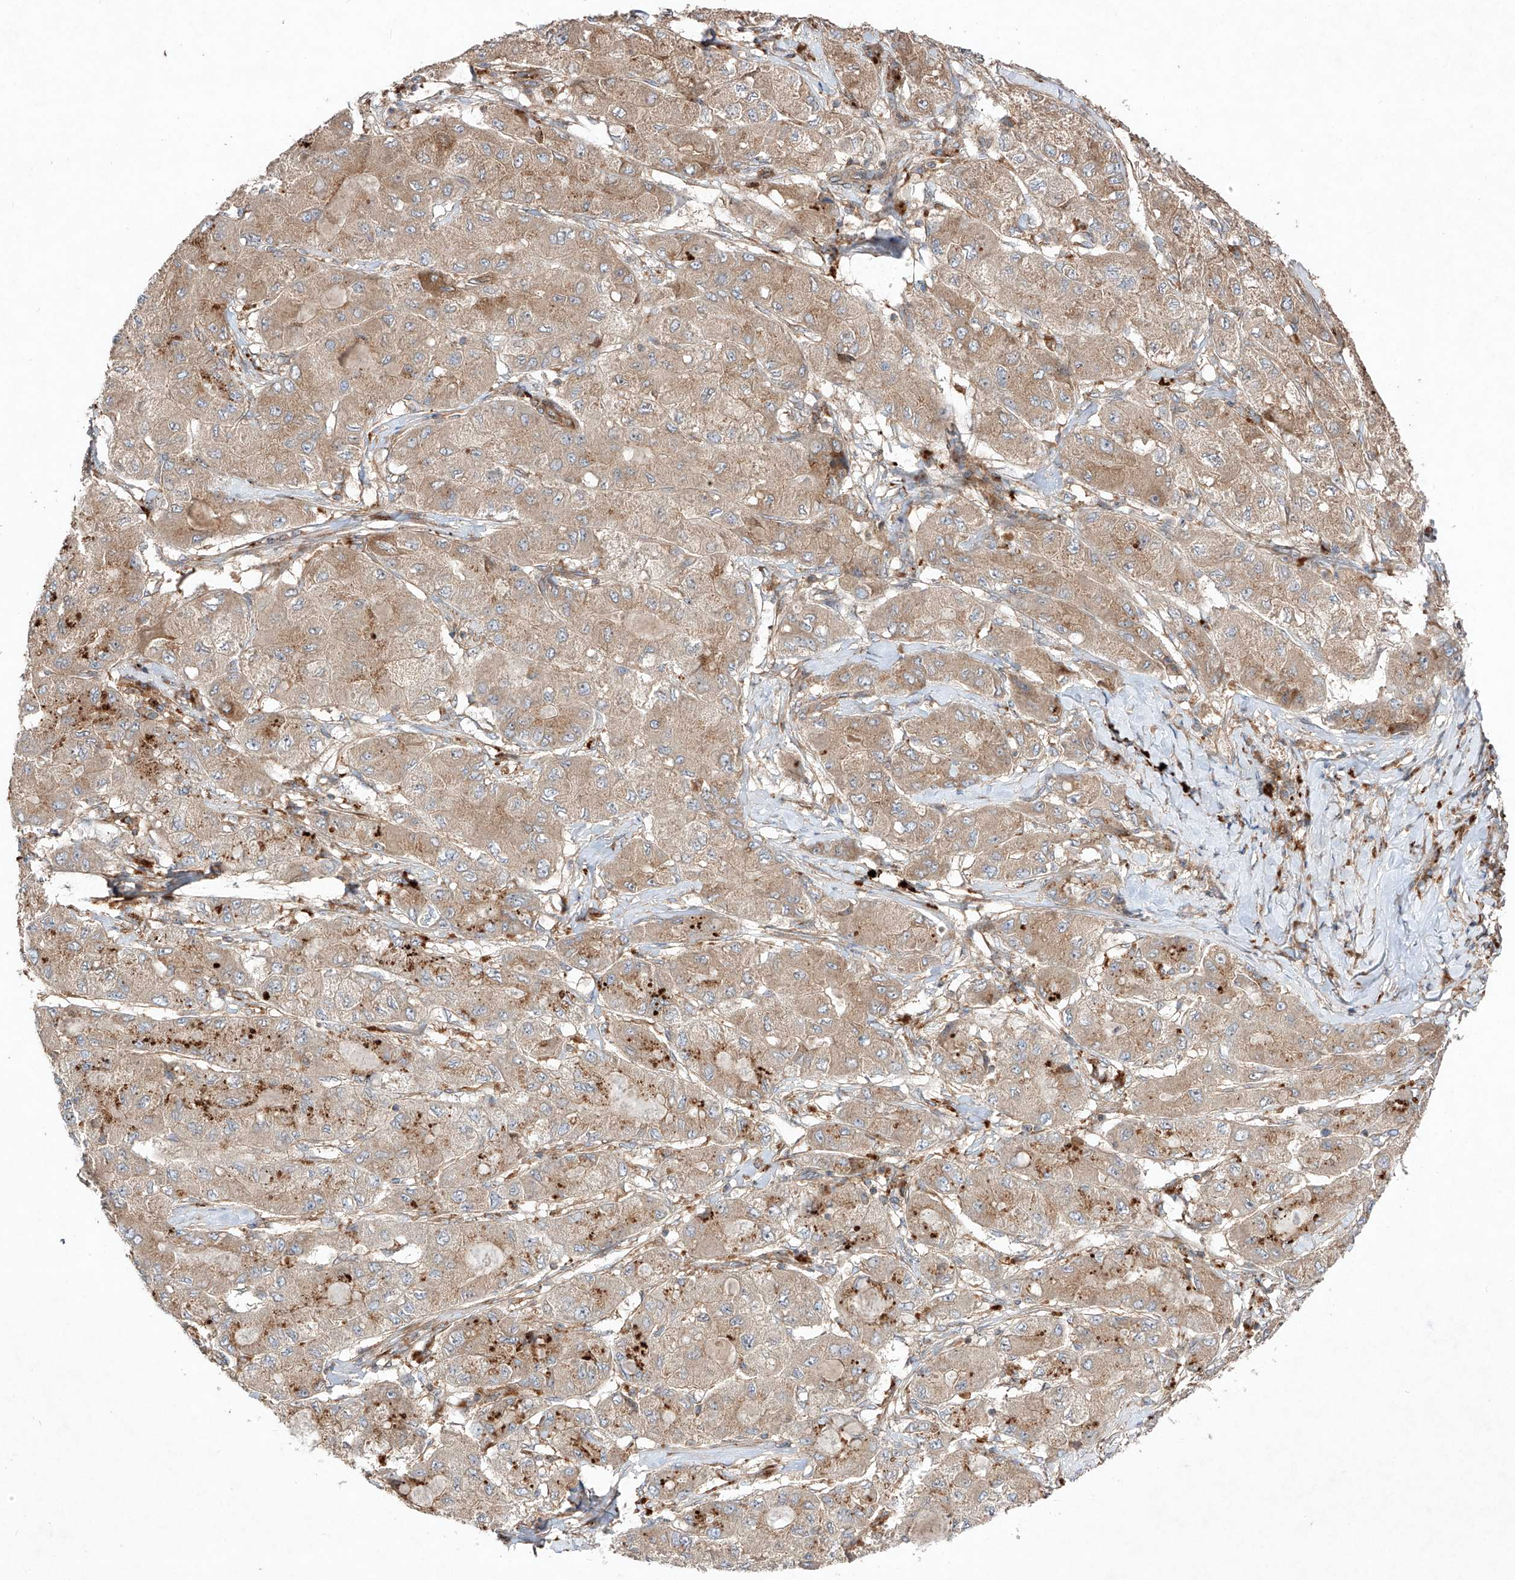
{"staining": {"intensity": "weak", "quantity": ">75%", "location": "cytoplasmic/membranous"}, "tissue": "liver cancer", "cell_type": "Tumor cells", "image_type": "cancer", "snomed": [{"axis": "morphology", "description": "Carcinoma, Hepatocellular, NOS"}, {"axis": "topography", "description": "Liver"}], "caption": "Liver cancer tissue displays weak cytoplasmic/membranous expression in about >75% of tumor cells (brown staining indicates protein expression, while blue staining denotes nuclei).", "gene": "YKT6", "patient": {"sex": "male", "age": 80}}